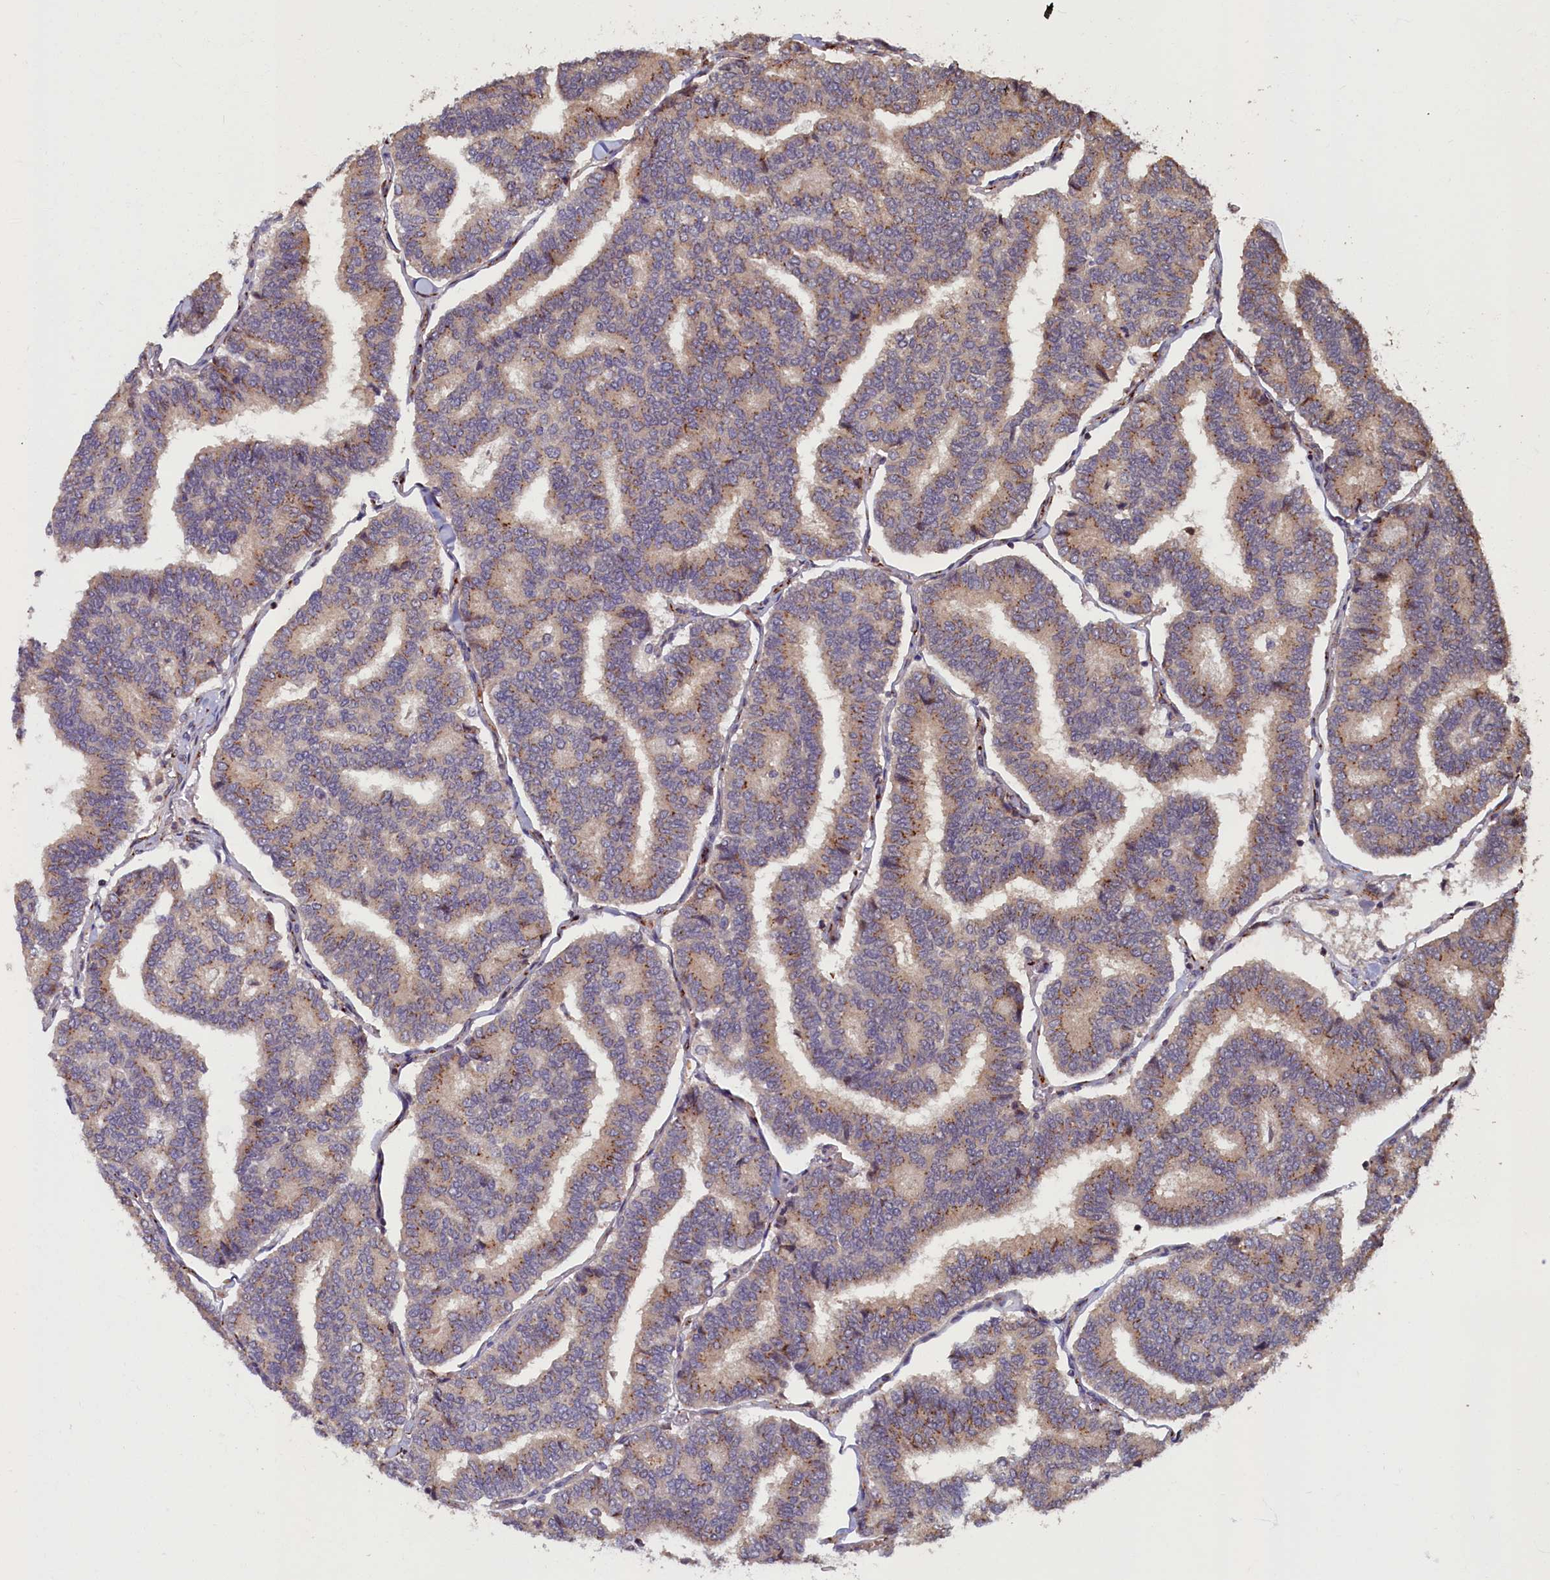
{"staining": {"intensity": "weak", "quantity": ">75%", "location": "cytoplasmic/membranous"}, "tissue": "thyroid cancer", "cell_type": "Tumor cells", "image_type": "cancer", "snomed": [{"axis": "morphology", "description": "Papillary adenocarcinoma, NOS"}, {"axis": "topography", "description": "Thyroid gland"}], "caption": "Papillary adenocarcinoma (thyroid) was stained to show a protein in brown. There is low levels of weak cytoplasmic/membranous staining in approximately >75% of tumor cells.", "gene": "TMEM181", "patient": {"sex": "female", "age": 35}}